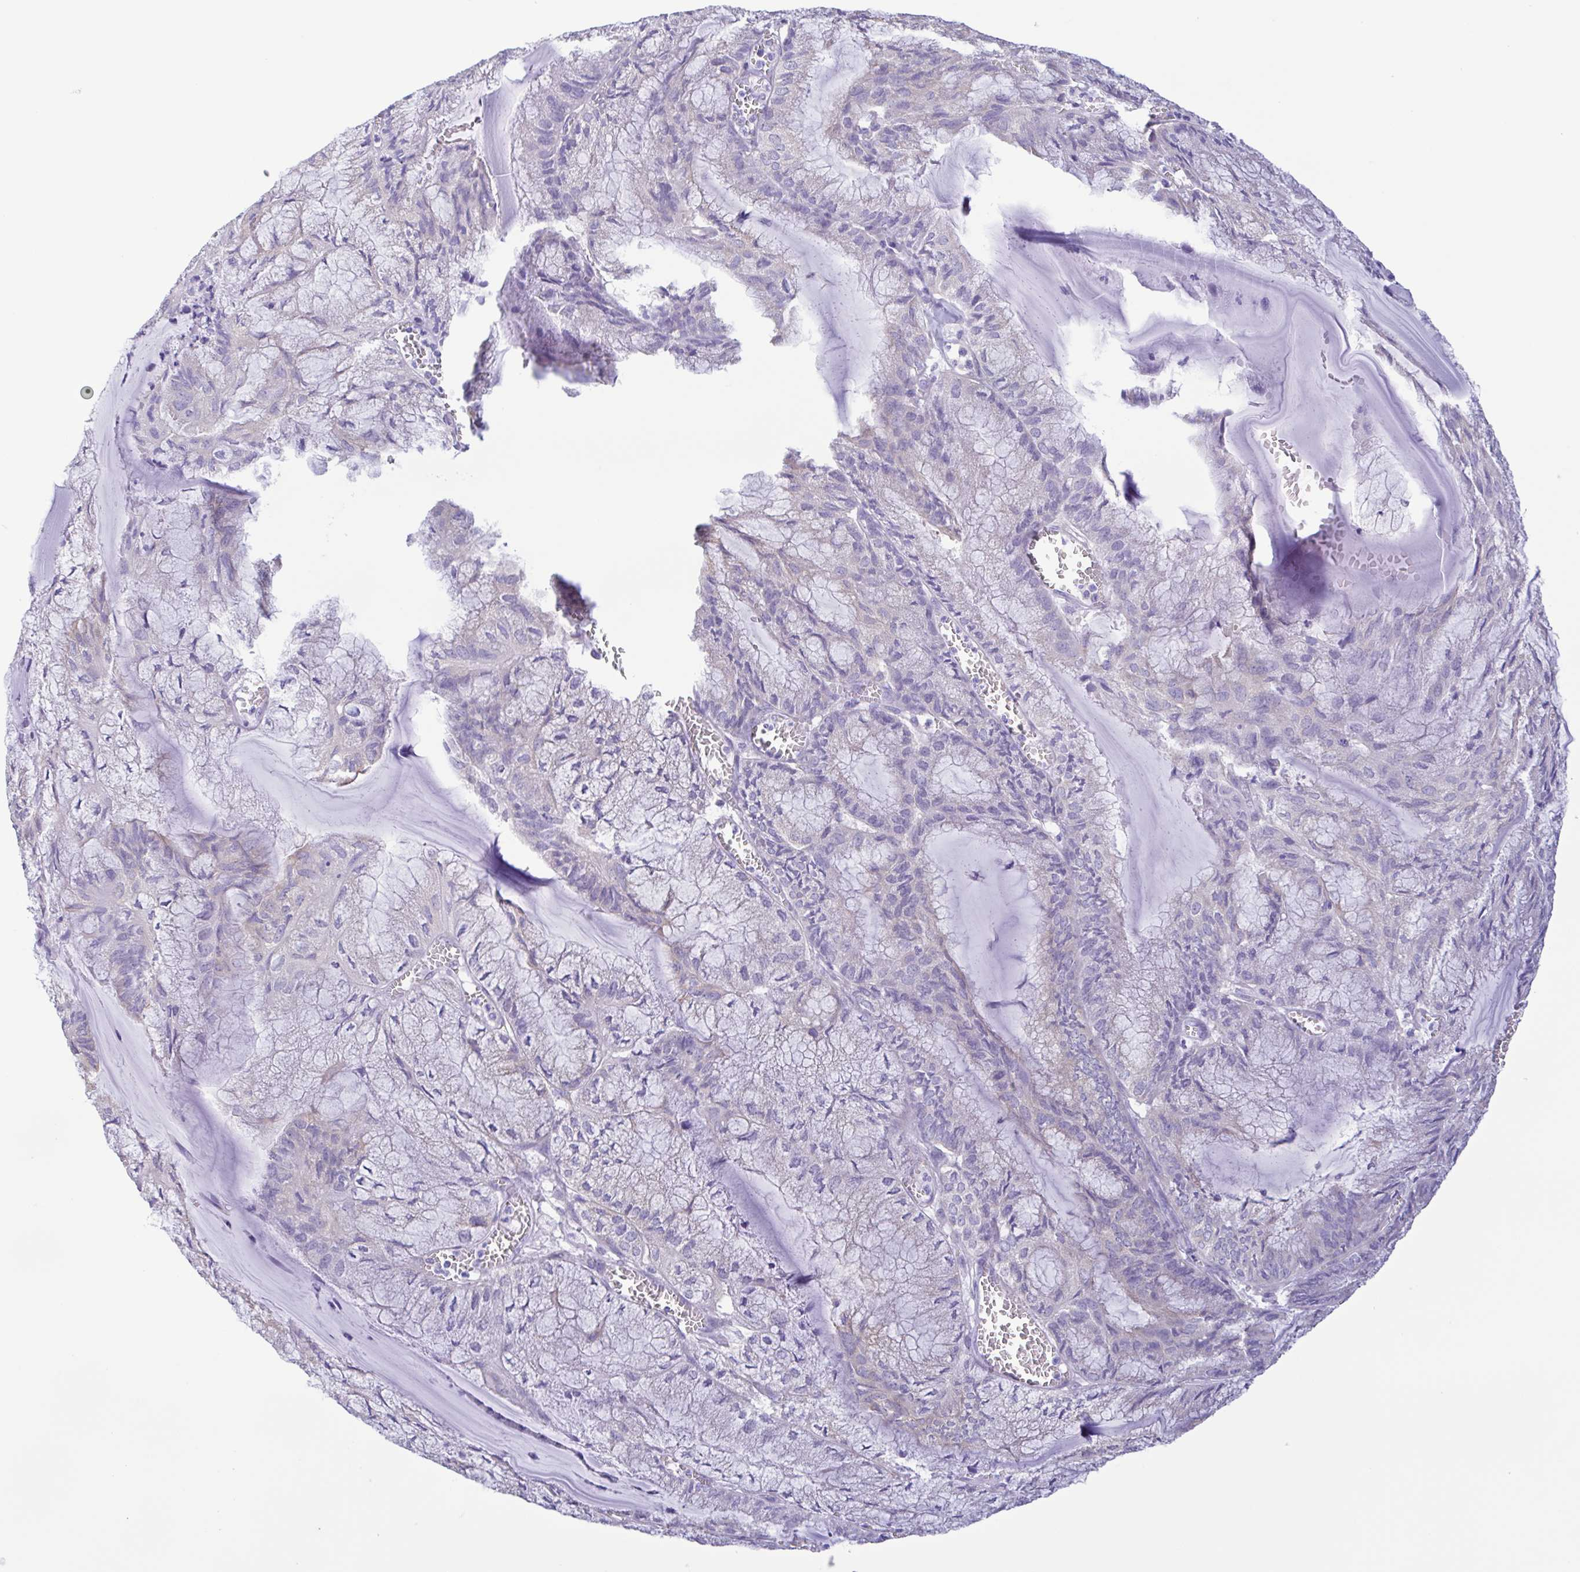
{"staining": {"intensity": "negative", "quantity": "none", "location": "none"}, "tissue": "endometrial cancer", "cell_type": "Tumor cells", "image_type": "cancer", "snomed": [{"axis": "morphology", "description": "Carcinoma, NOS"}, {"axis": "topography", "description": "Endometrium"}], "caption": "A photomicrograph of endometrial carcinoma stained for a protein reveals no brown staining in tumor cells.", "gene": "TNNI3", "patient": {"sex": "female", "age": 62}}